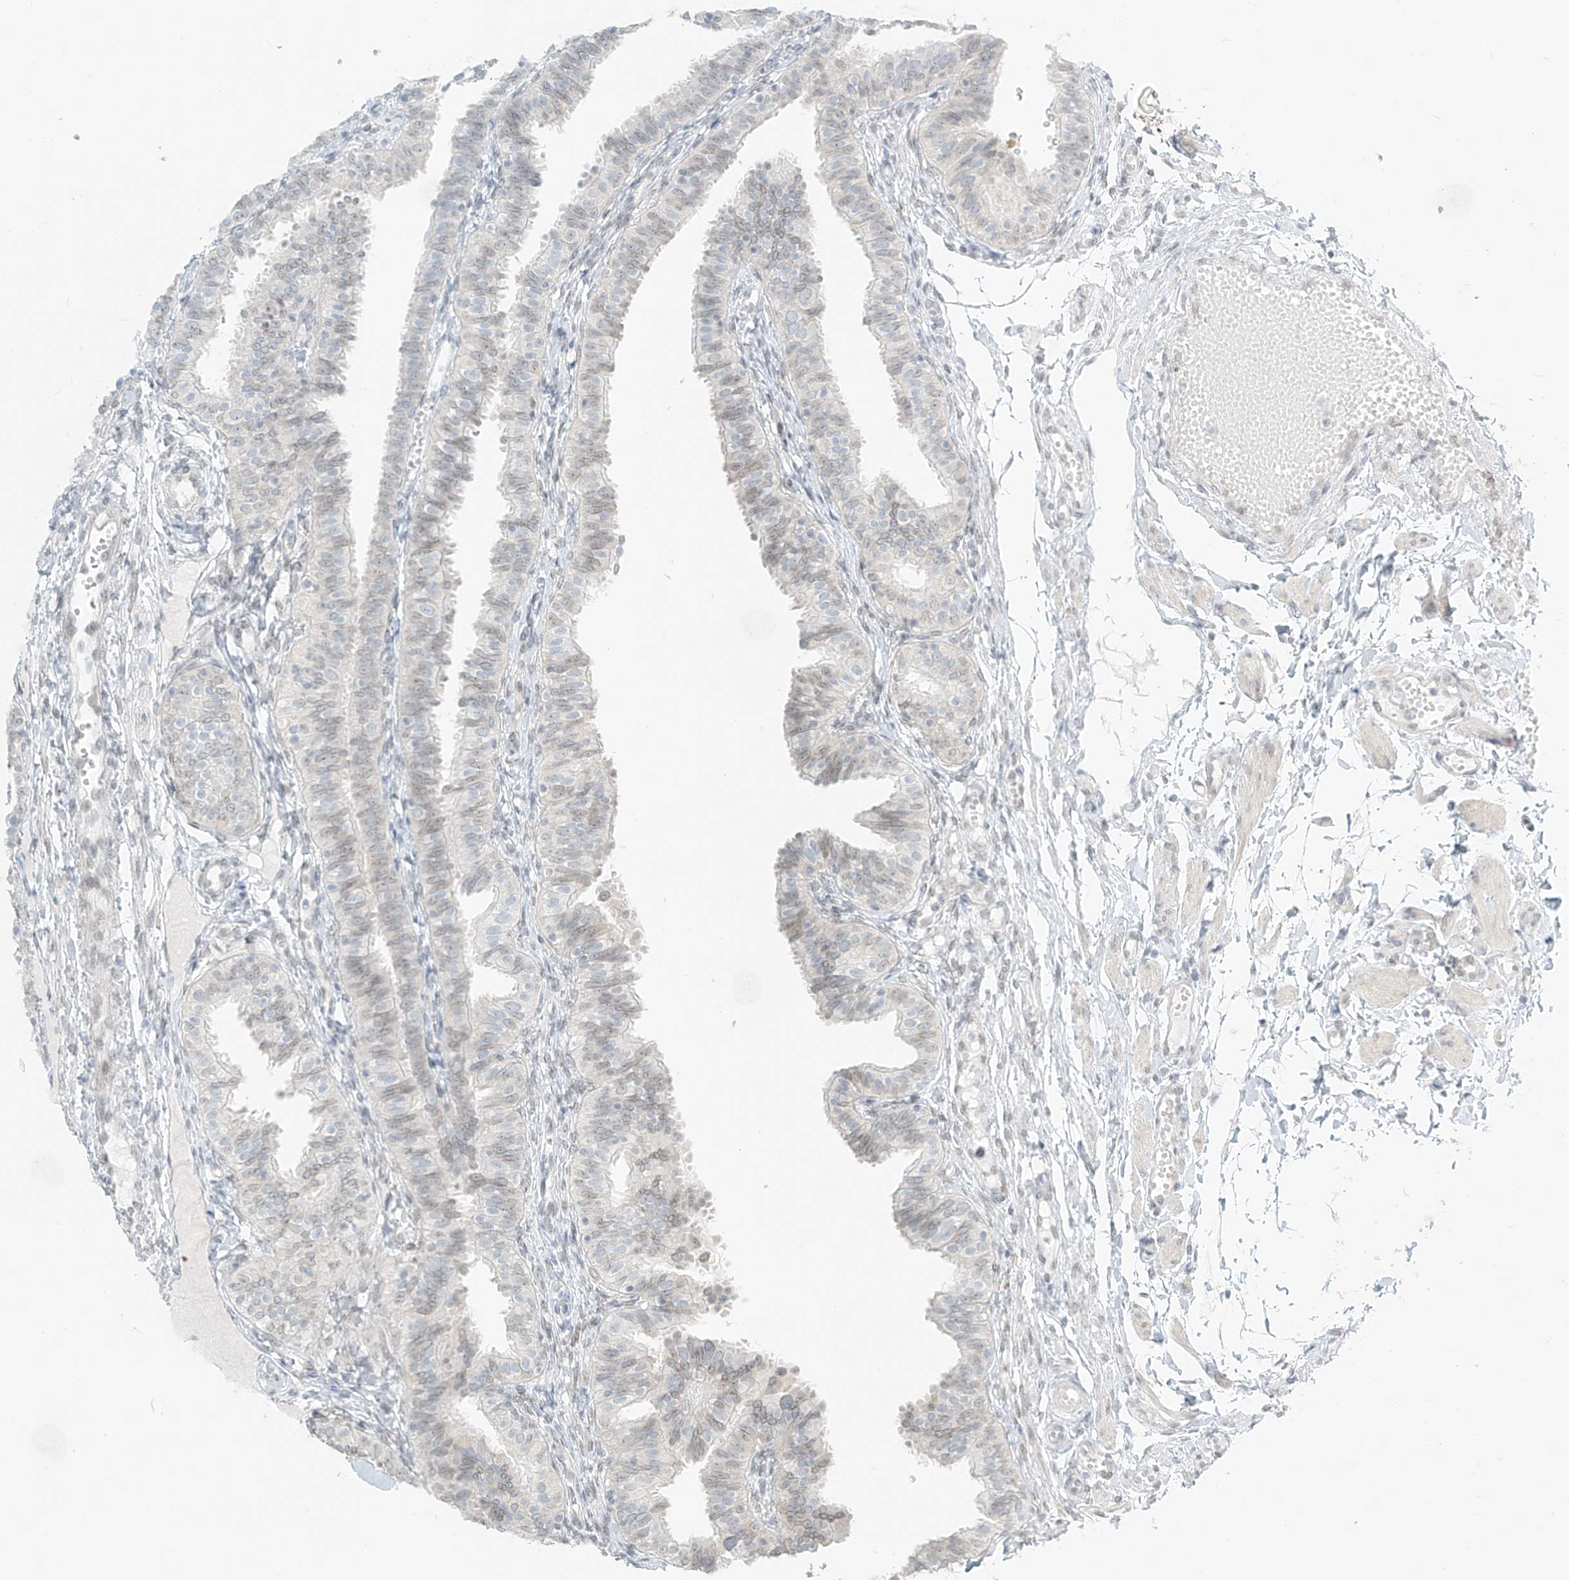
{"staining": {"intensity": "negative", "quantity": "none", "location": "none"}, "tissue": "fallopian tube", "cell_type": "Glandular cells", "image_type": "normal", "snomed": [{"axis": "morphology", "description": "Normal tissue, NOS"}, {"axis": "topography", "description": "Fallopian tube"}], "caption": "This is a photomicrograph of immunohistochemistry (IHC) staining of normal fallopian tube, which shows no positivity in glandular cells.", "gene": "OSBPL7", "patient": {"sex": "female", "age": 35}}